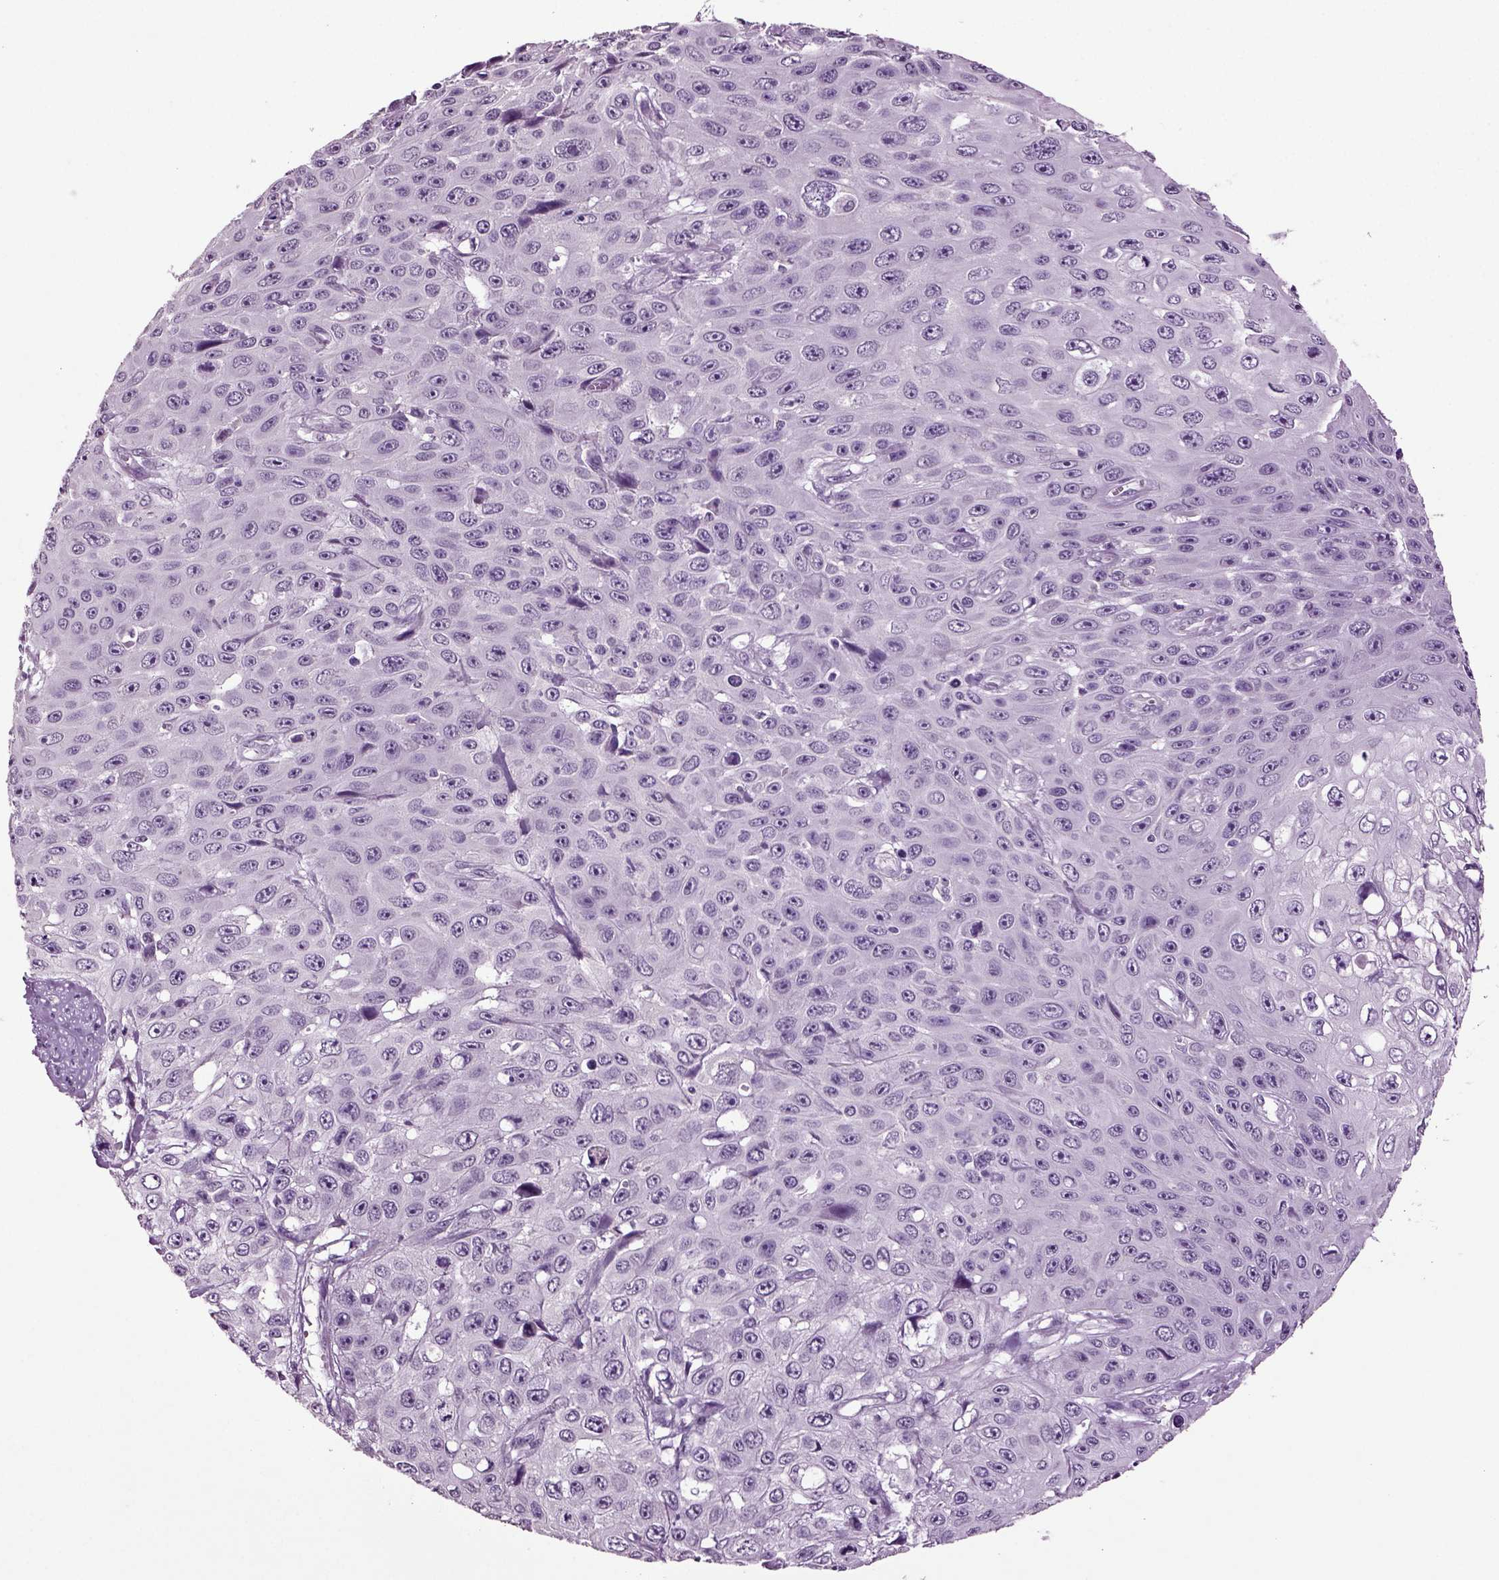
{"staining": {"intensity": "negative", "quantity": "none", "location": "none"}, "tissue": "skin cancer", "cell_type": "Tumor cells", "image_type": "cancer", "snomed": [{"axis": "morphology", "description": "Squamous cell carcinoma, NOS"}, {"axis": "topography", "description": "Skin"}], "caption": "DAB (3,3'-diaminobenzidine) immunohistochemical staining of skin cancer reveals no significant staining in tumor cells. (Stains: DAB (3,3'-diaminobenzidine) IHC with hematoxylin counter stain, Microscopy: brightfield microscopy at high magnification).", "gene": "SLC17A6", "patient": {"sex": "male", "age": 82}}